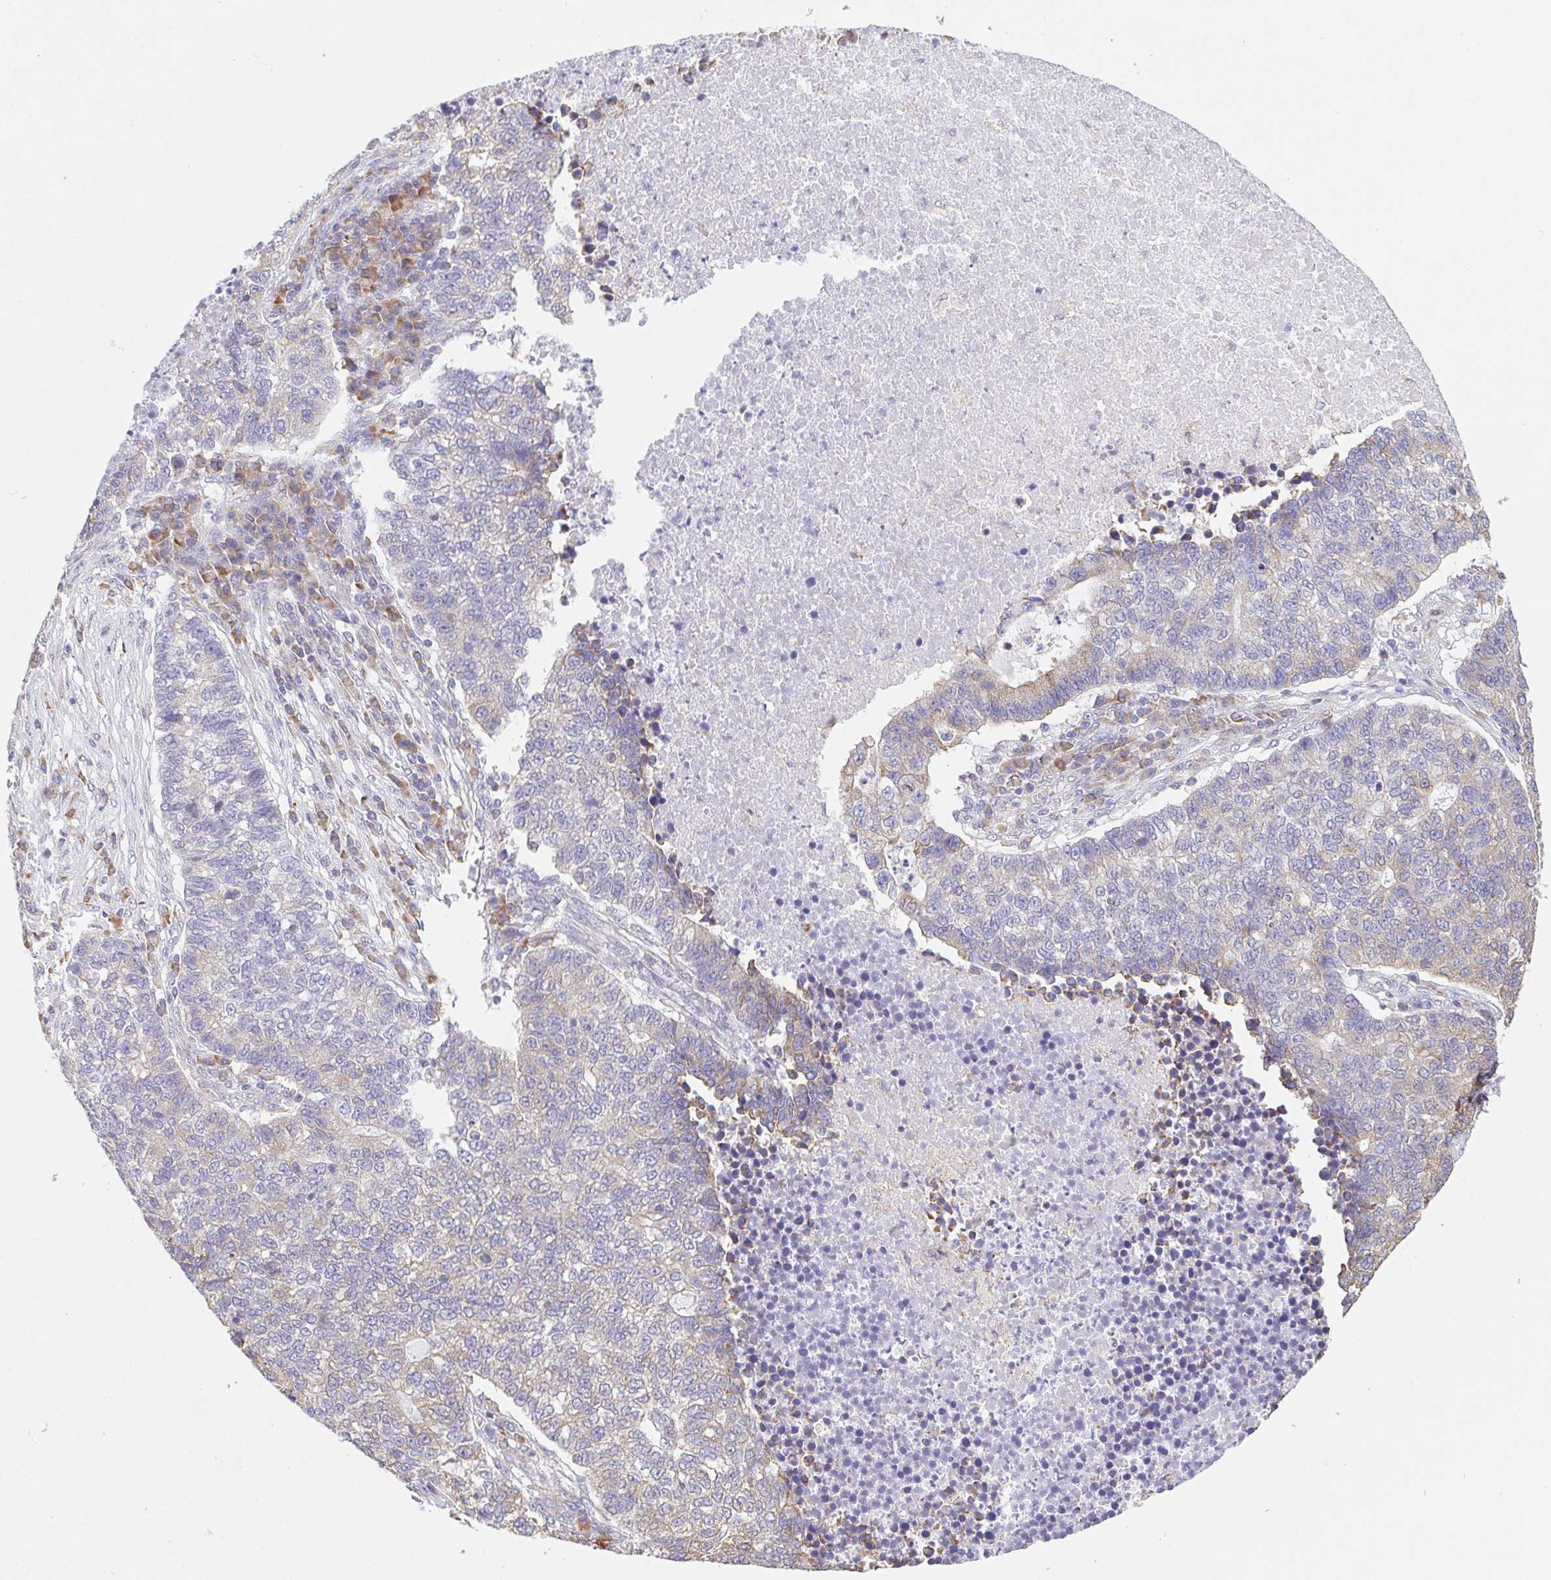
{"staining": {"intensity": "weak", "quantity": "25%-75%", "location": "cytoplasmic/membranous"}, "tissue": "lung cancer", "cell_type": "Tumor cells", "image_type": "cancer", "snomed": [{"axis": "morphology", "description": "Adenocarcinoma, NOS"}, {"axis": "topography", "description": "Lung"}], "caption": "A brown stain labels weak cytoplasmic/membranous expression of a protein in lung cancer tumor cells. The protein of interest is stained brown, and the nuclei are stained in blue (DAB IHC with brightfield microscopy, high magnification).", "gene": "ADAM8", "patient": {"sex": "male", "age": 57}}